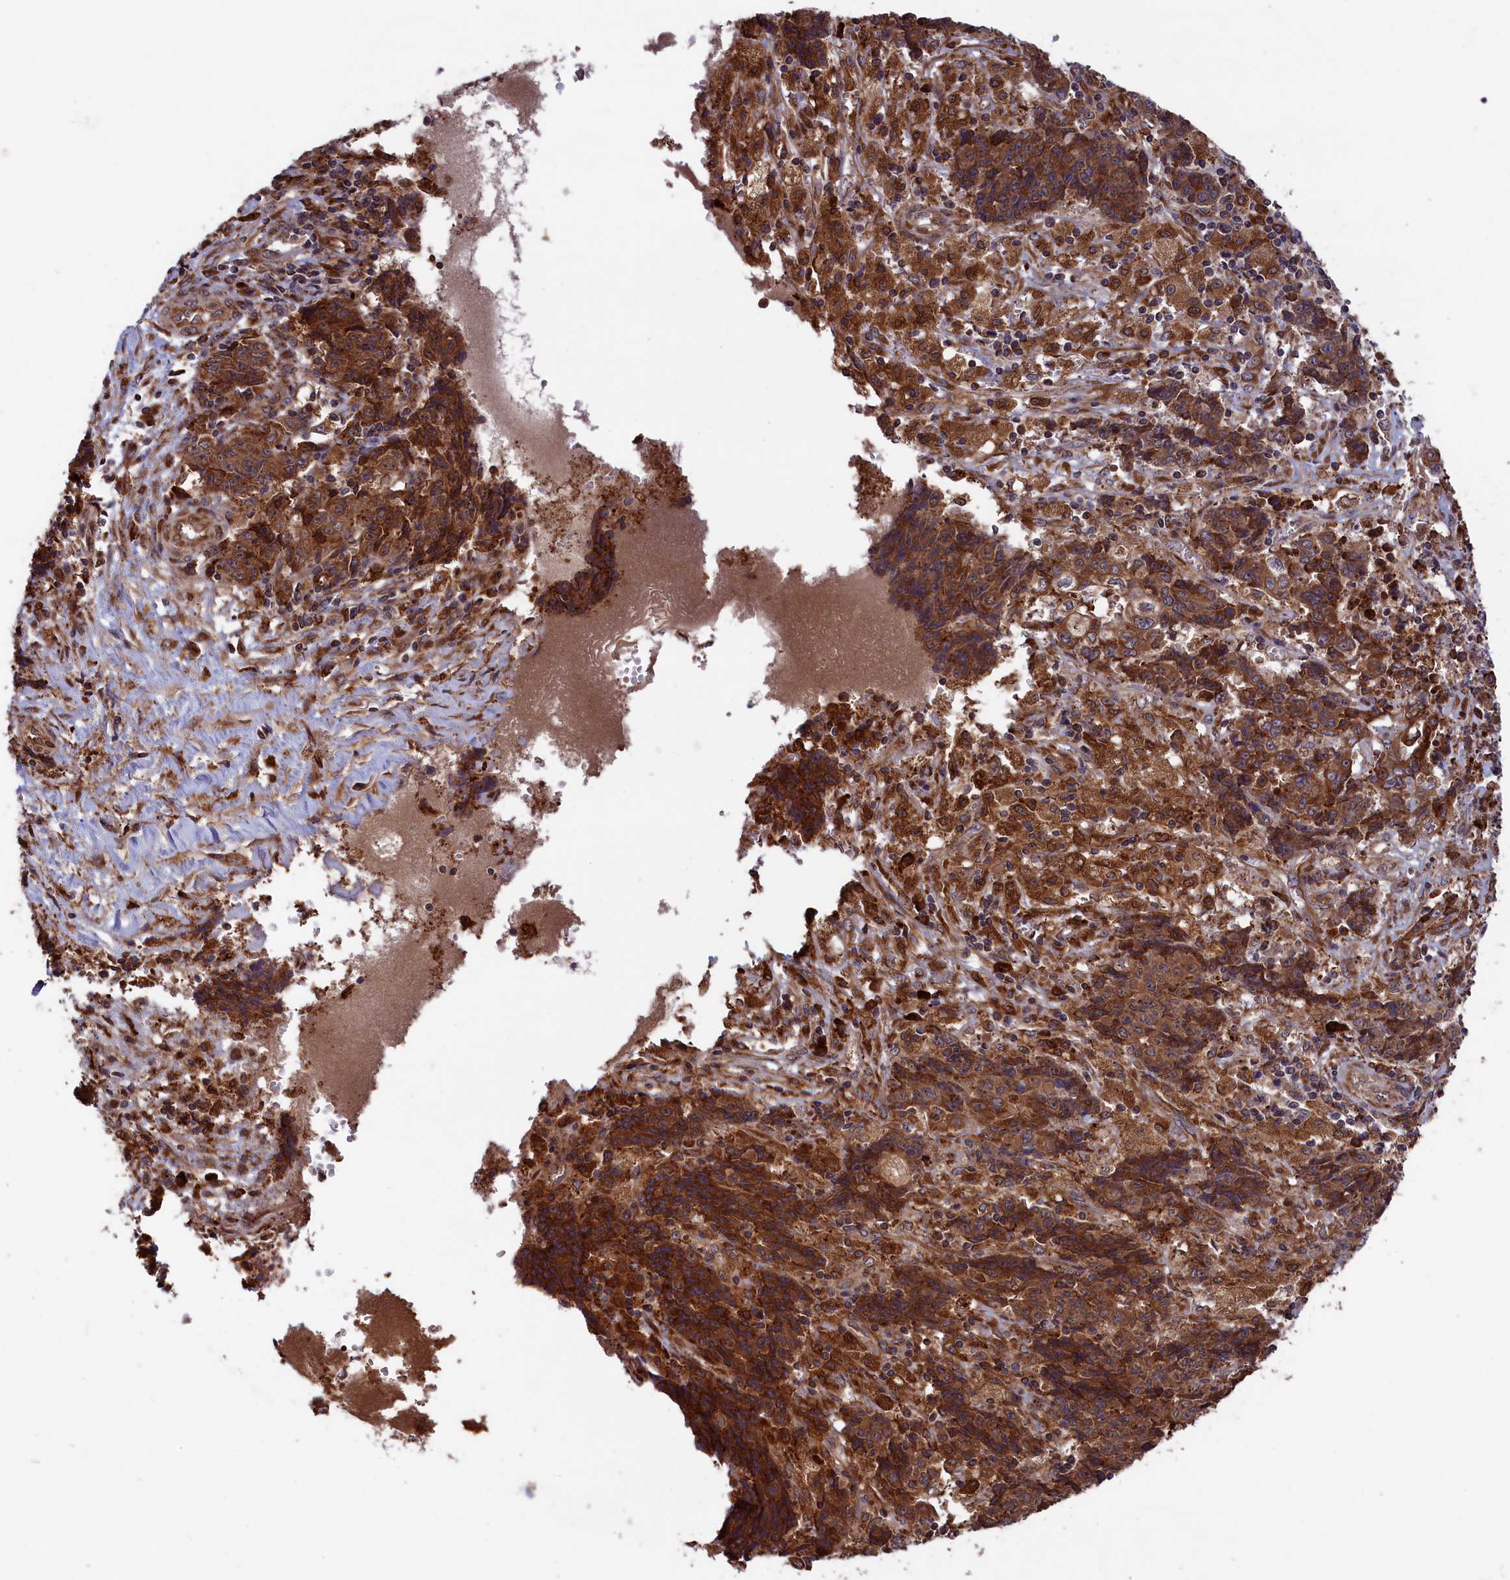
{"staining": {"intensity": "strong", "quantity": ">75%", "location": "cytoplasmic/membranous"}, "tissue": "ovarian cancer", "cell_type": "Tumor cells", "image_type": "cancer", "snomed": [{"axis": "morphology", "description": "Carcinoma, endometroid"}, {"axis": "topography", "description": "Ovary"}], "caption": "Approximately >75% of tumor cells in ovarian cancer (endometroid carcinoma) exhibit strong cytoplasmic/membranous protein expression as visualized by brown immunohistochemical staining.", "gene": "PLA2G4C", "patient": {"sex": "female", "age": 42}}